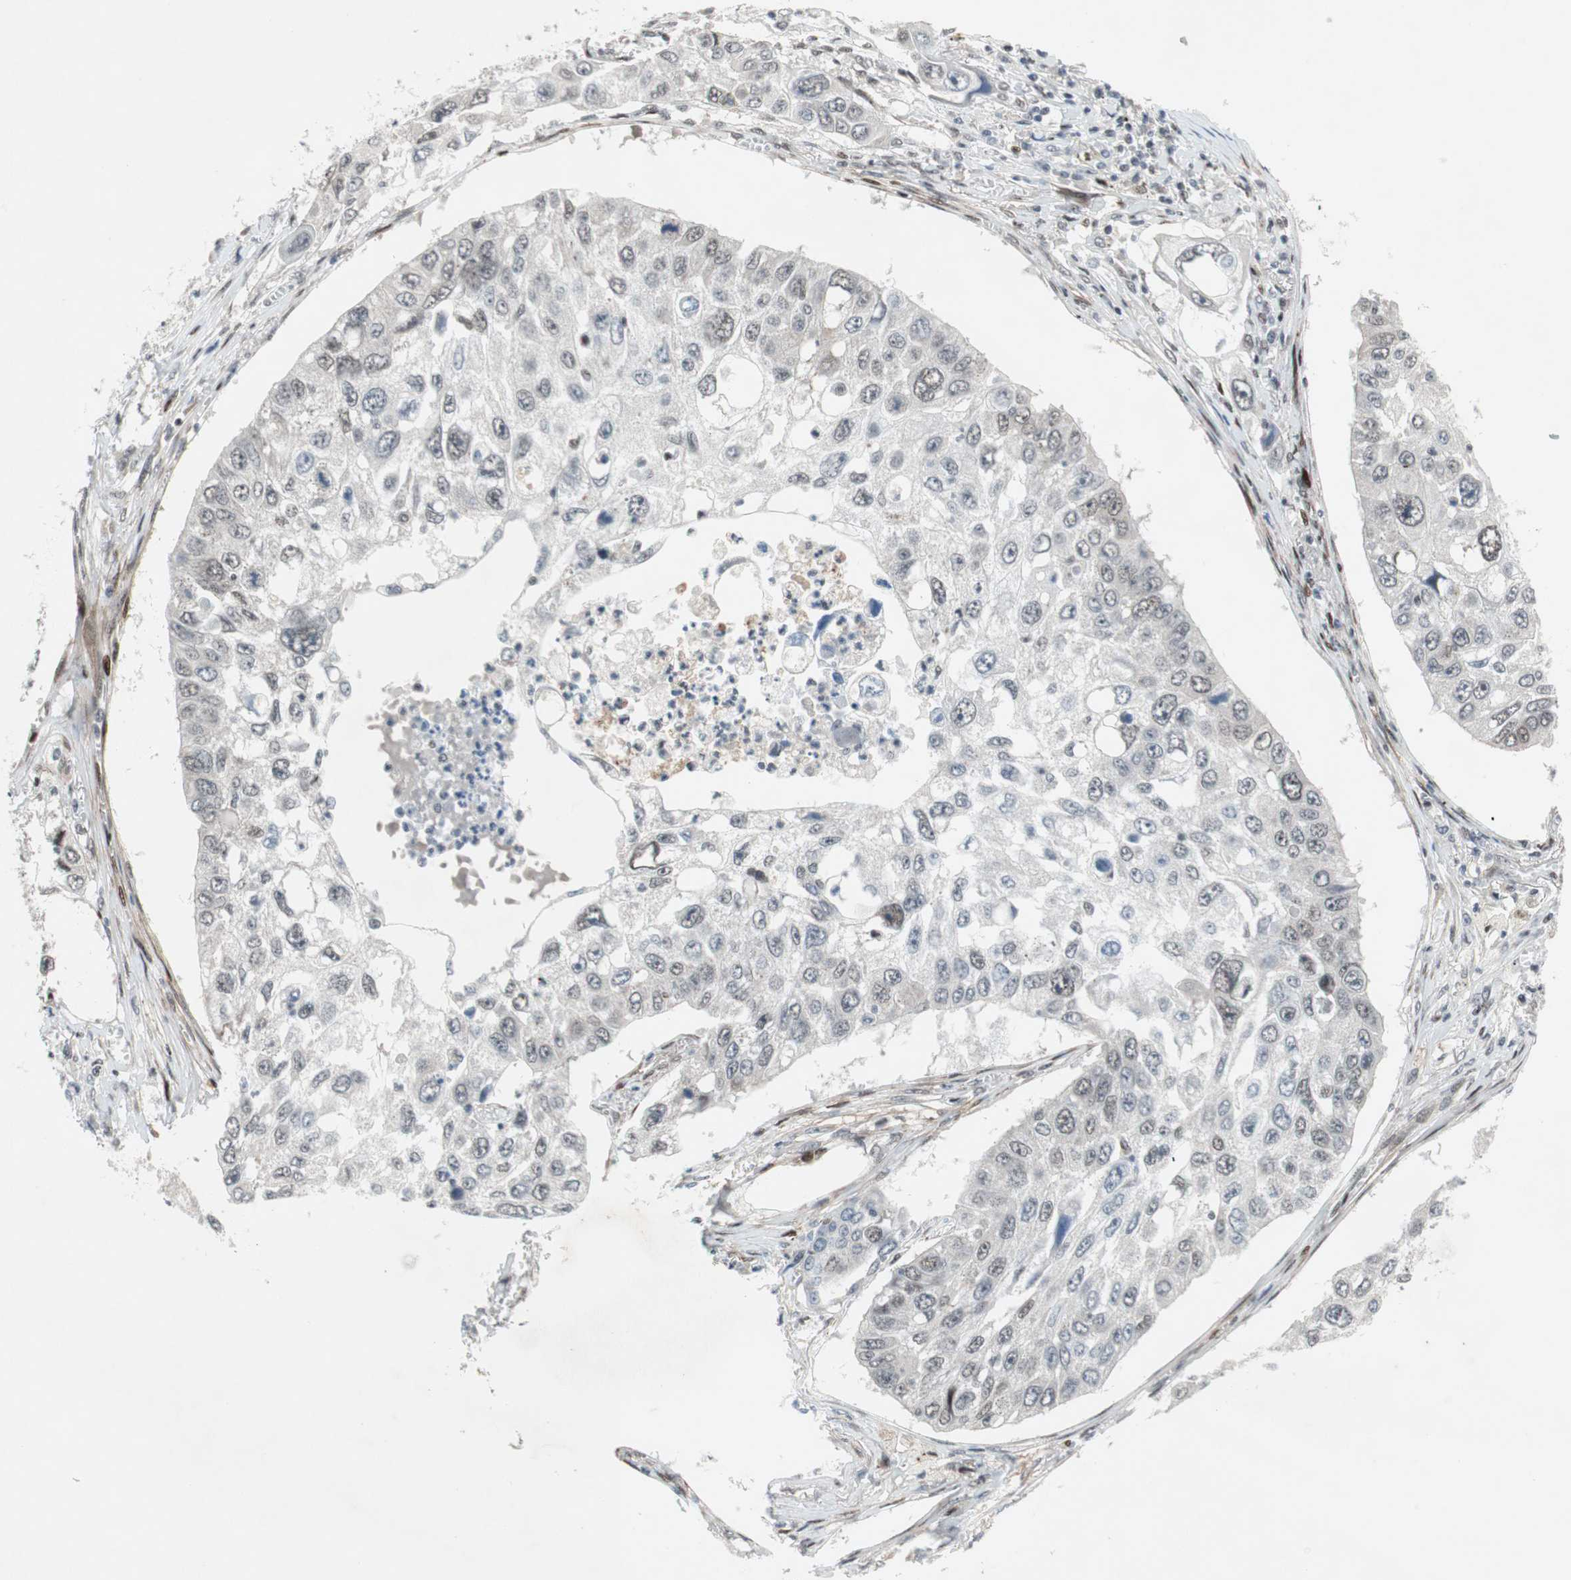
{"staining": {"intensity": "weak", "quantity": "<25%", "location": "nuclear"}, "tissue": "lung cancer", "cell_type": "Tumor cells", "image_type": "cancer", "snomed": [{"axis": "morphology", "description": "Squamous cell carcinoma, NOS"}, {"axis": "topography", "description": "Lung"}], "caption": "Immunohistochemistry (IHC) histopathology image of human squamous cell carcinoma (lung) stained for a protein (brown), which reveals no positivity in tumor cells.", "gene": "FBXO44", "patient": {"sex": "male", "age": 71}}